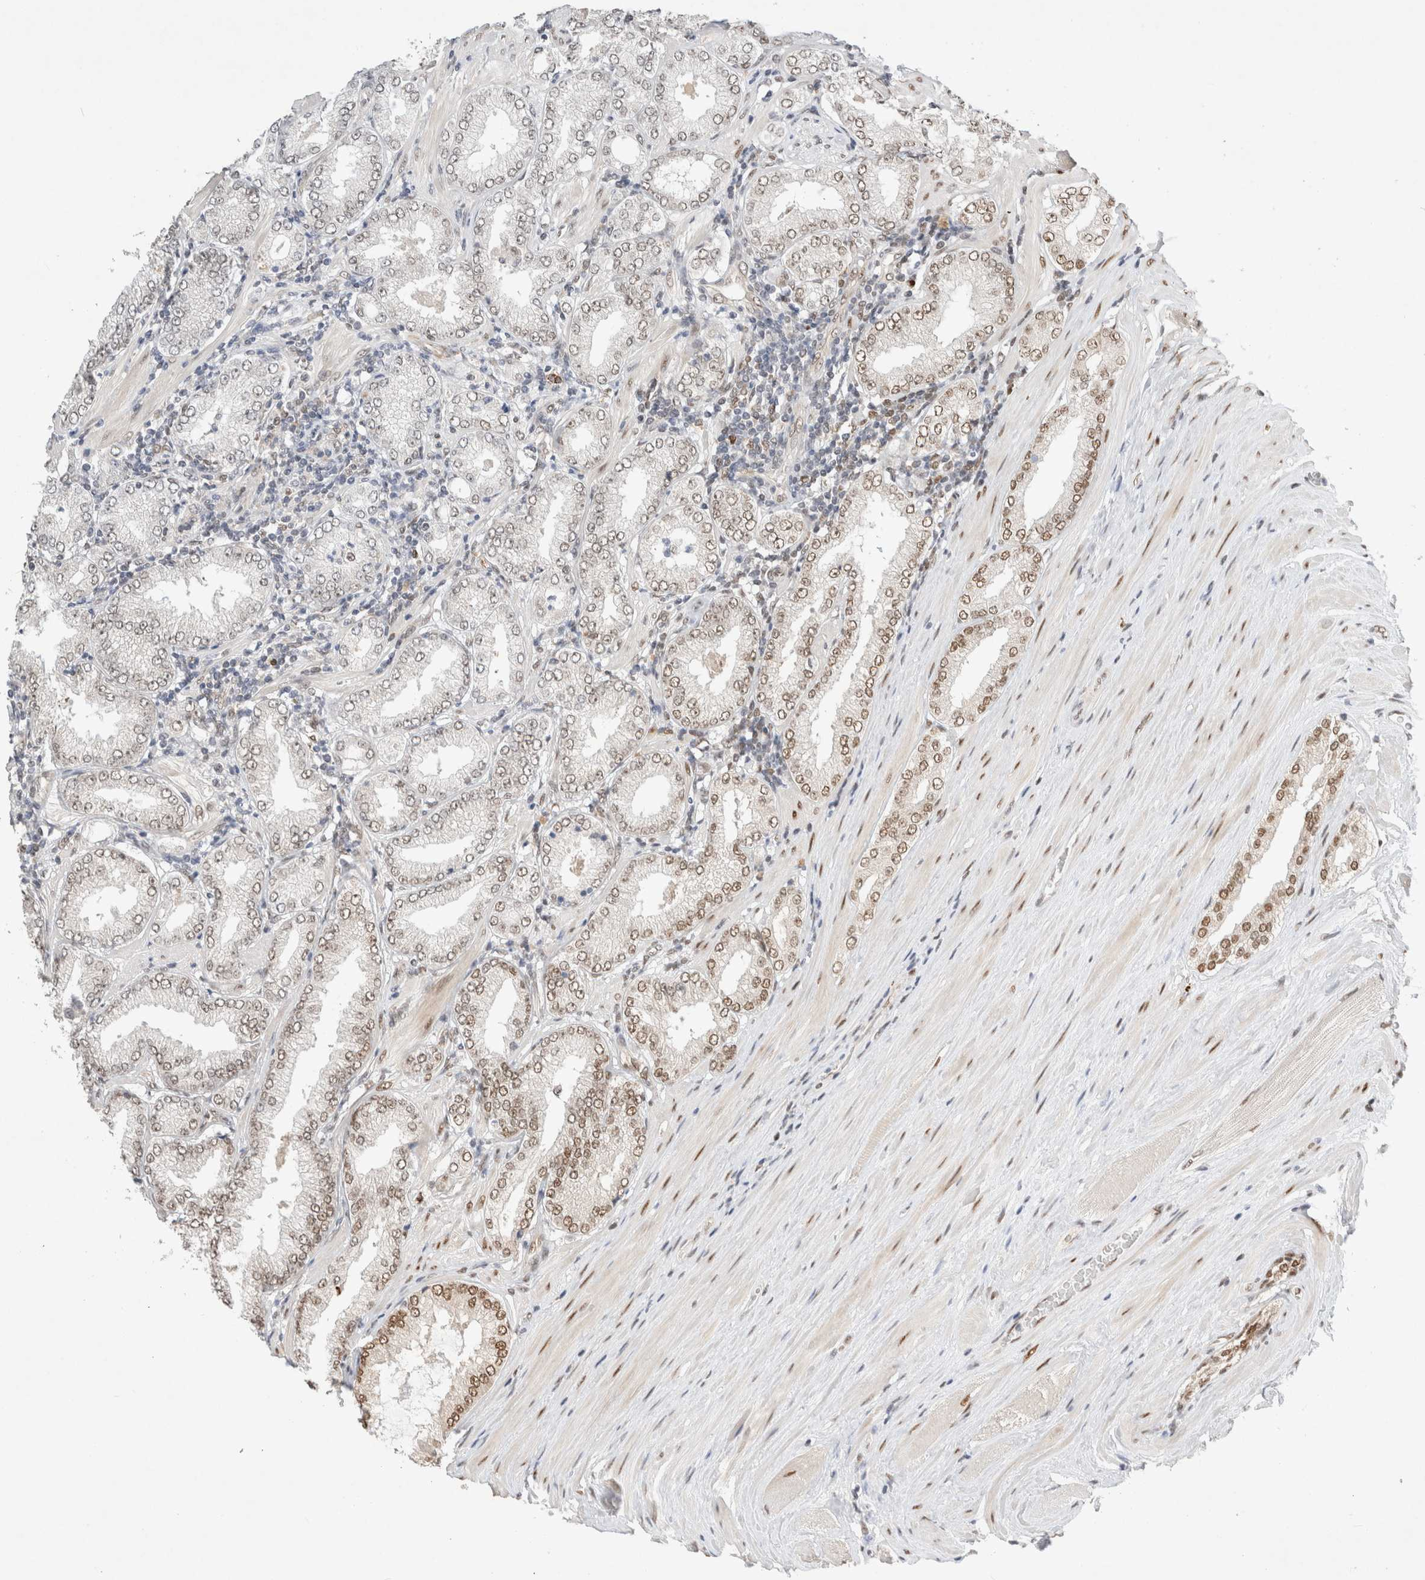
{"staining": {"intensity": "moderate", "quantity": "25%-75%", "location": "nuclear"}, "tissue": "prostate cancer", "cell_type": "Tumor cells", "image_type": "cancer", "snomed": [{"axis": "morphology", "description": "Adenocarcinoma, Low grade"}, {"axis": "topography", "description": "Prostate"}], "caption": "Low-grade adenocarcinoma (prostate) tissue displays moderate nuclear positivity in approximately 25%-75% of tumor cells The staining was performed using DAB, with brown indicating positive protein expression. Nuclei are stained blue with hematoxylin.", "gene": "GTF2I", "patient": {"sex": "male", "age": 62}}